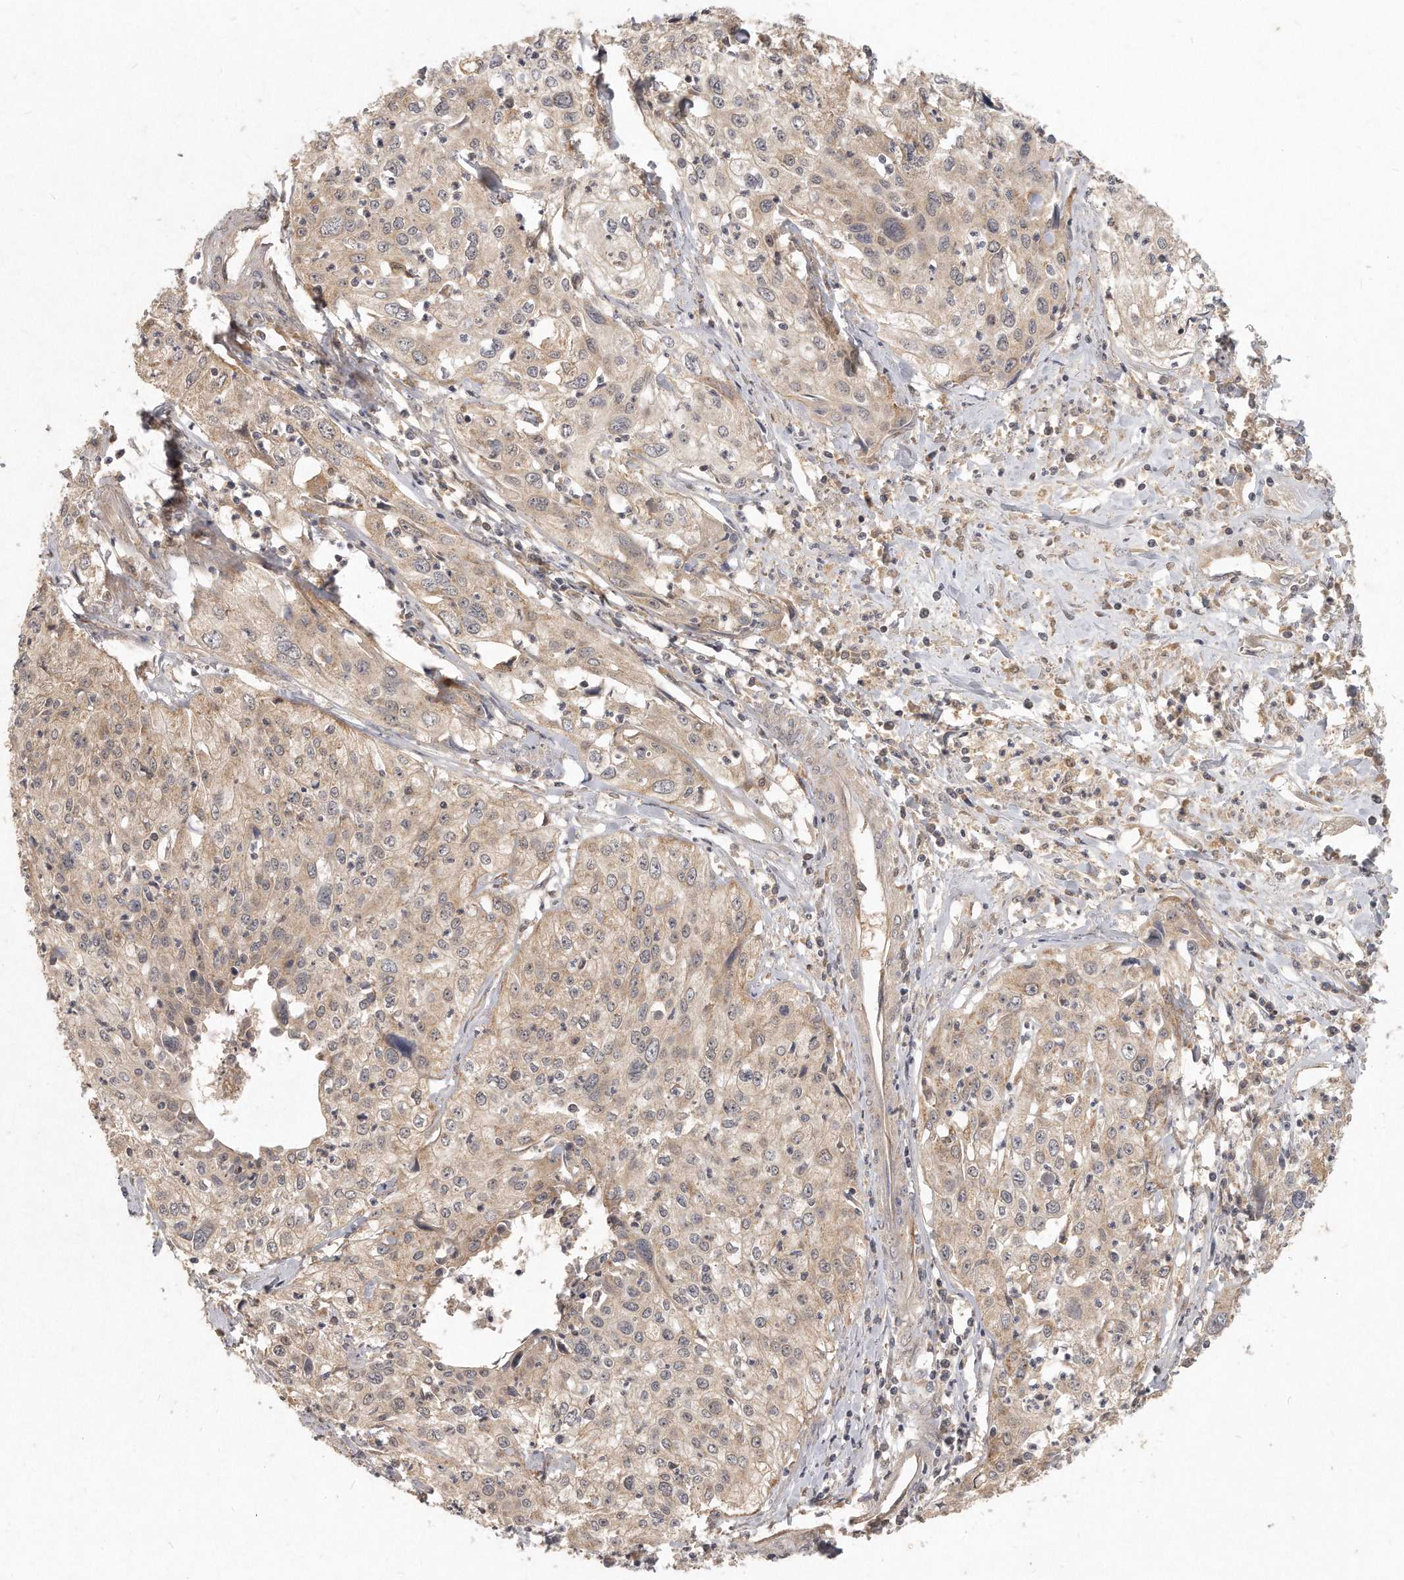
{"staining": {"intensity": "weak", "quantity": ">75%", "location": "cytoplasmic/membranous"}, "tissue": "cervical cancer", "cell_type": "Tumor cells", "image_type": "cancer", "snomed": [{"axis": "morphology", "description": "Squamous cell carcinoma, NOS"}, {"axis": "topography", "description": "Cervix"}], "caption": "DAB immunohistochemical staining of cervical cancer (squamous cell carcinoma) reveals weak cytoplasmic/membranous protein staining in about >75% of tumor cells.", "gene": "LGALS8", "patient": {"sex": "female", "age": 31}}